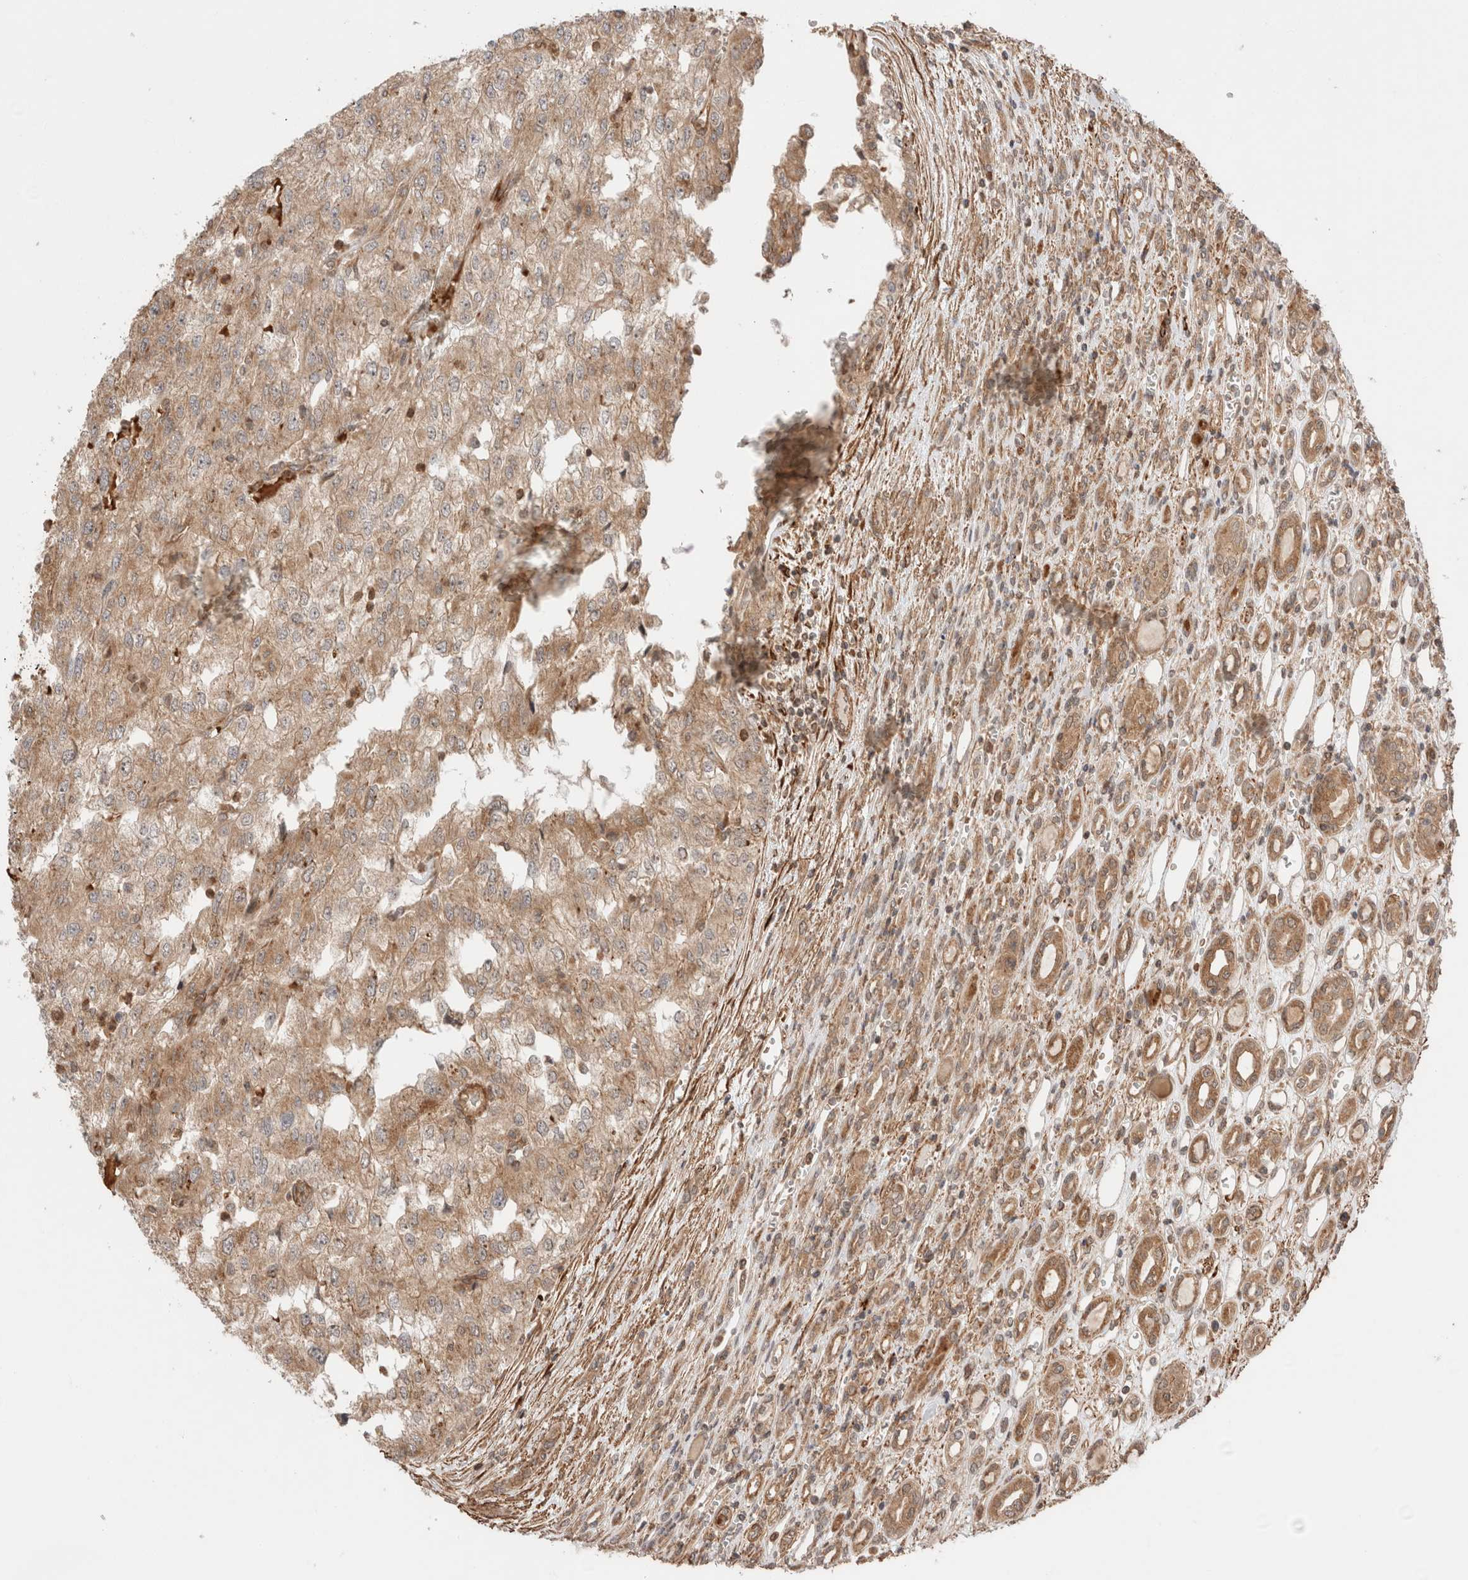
{"staining": {"intensity": "weak", "quantity": ">75%", "location": "cytoplasmic/membranous"}, "tissue": "renal cancer", "cell_type": "Tumor cells", "image_type": "cancer", "snomed": [{"axis": "morphology", "description": "Adenocarcinoma, NOS"}, {"axis": "topography", "description": "Kidney"}], "caption": "A low amount of weak cytoplasmic/membranous positivity is identified in approximately >75% of tumor cells in adenocarcinoma (renal) tissue.", "gene": "ZNF649", "patient": {"sex": "female", "age": 54}}